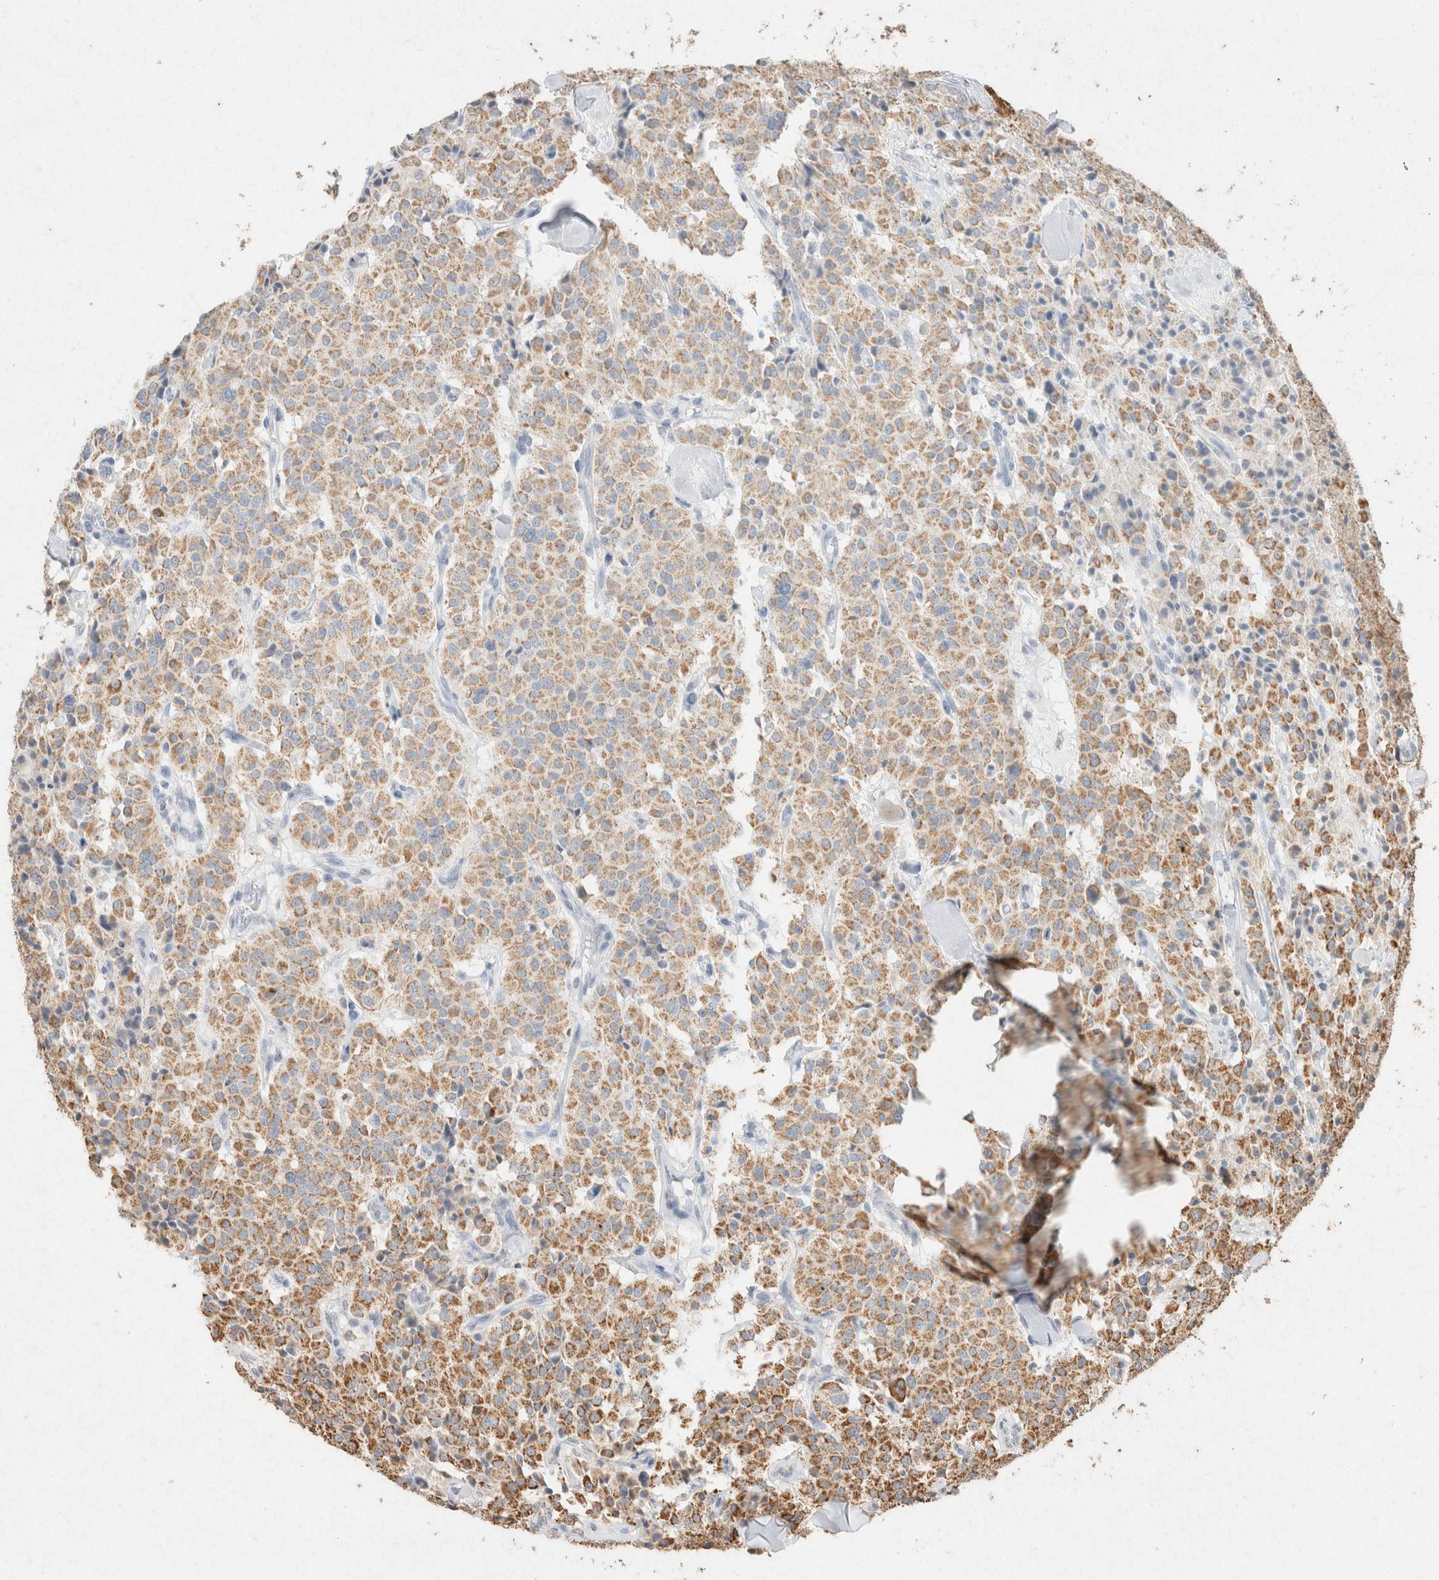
{"staining": {"intensity": "moderate", "quantity": "25%-75%", "location": "cytoplasmic/membranous"}, "tissue": "carcinoid", "cell_type": "Tumor cells", "image_type": "cancer", "snomed": [{"axis": "morphology", "description": "Carcinoid, malignant, NOS"}, {"axis": "topography", "description": "Lung"}], "caption": "Tumor cells exhibit moderate cytoplasmic/membranous expression in approximately 25%-75% of cells in malignant carcinoid. Using DAB (brown) and hematoxylin (blue) stains, captured at high magnification using brightfield microscopy.", "gene": "SDC2", "patient": {"sex": "male", "age": 30}}